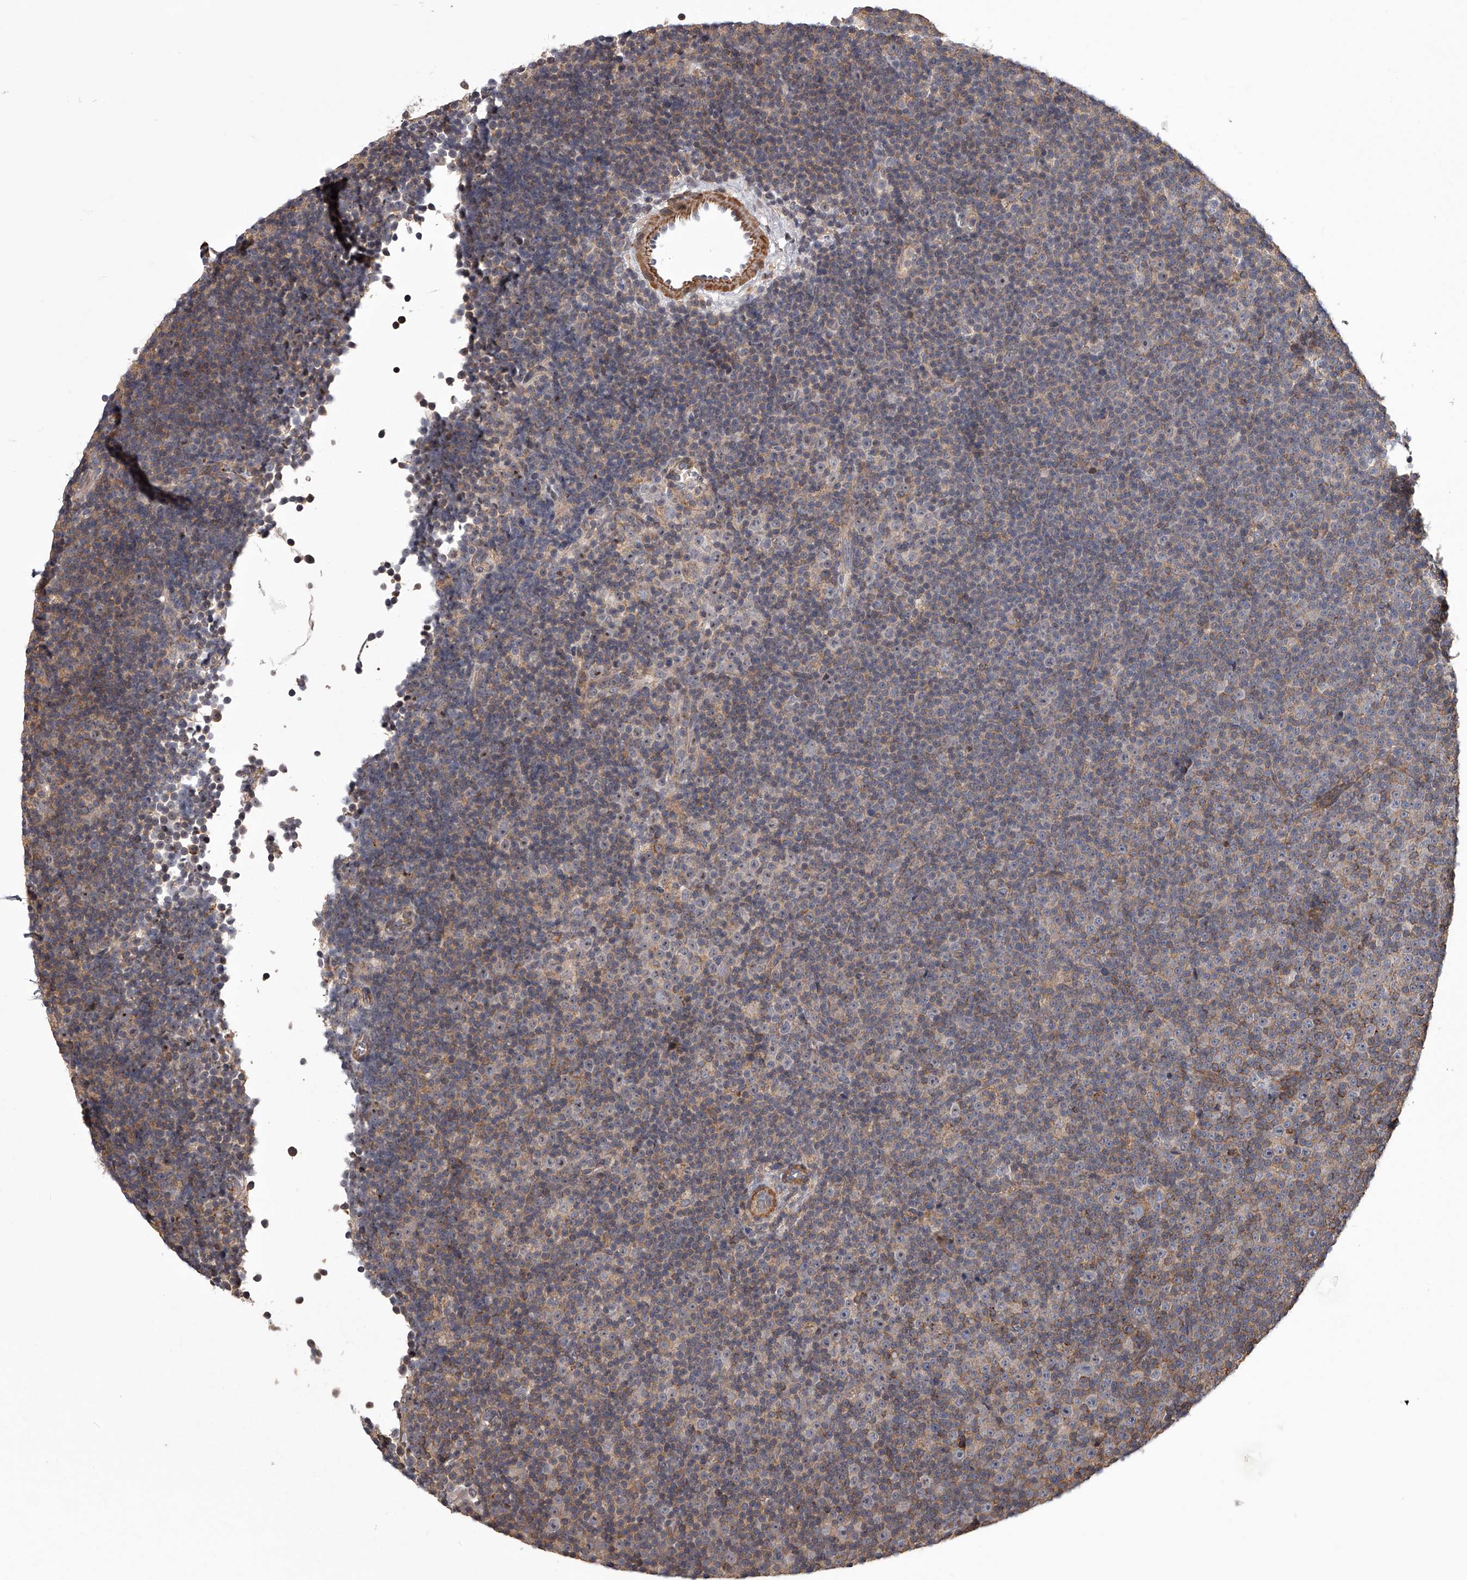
{"staining": {"intensity": "negative", "quantity": "none", "location": "none"}, "tissue": "lymphoma", "cell_type": "Tumor cells", "image_type": "cancer", "snomed": [{"axis": "morphology", "description": "Malignant lymphoma, non-Hodgkin's type, Low grade"}, {"axis": "topography", "description": "Lymph node"}], "caption": "Human lymphoma stained for a protein using immunohistochemistry reveals no staining in tumor cells.", "gene": "RRP36", "patient": {"sex": "female", "age": 67}}